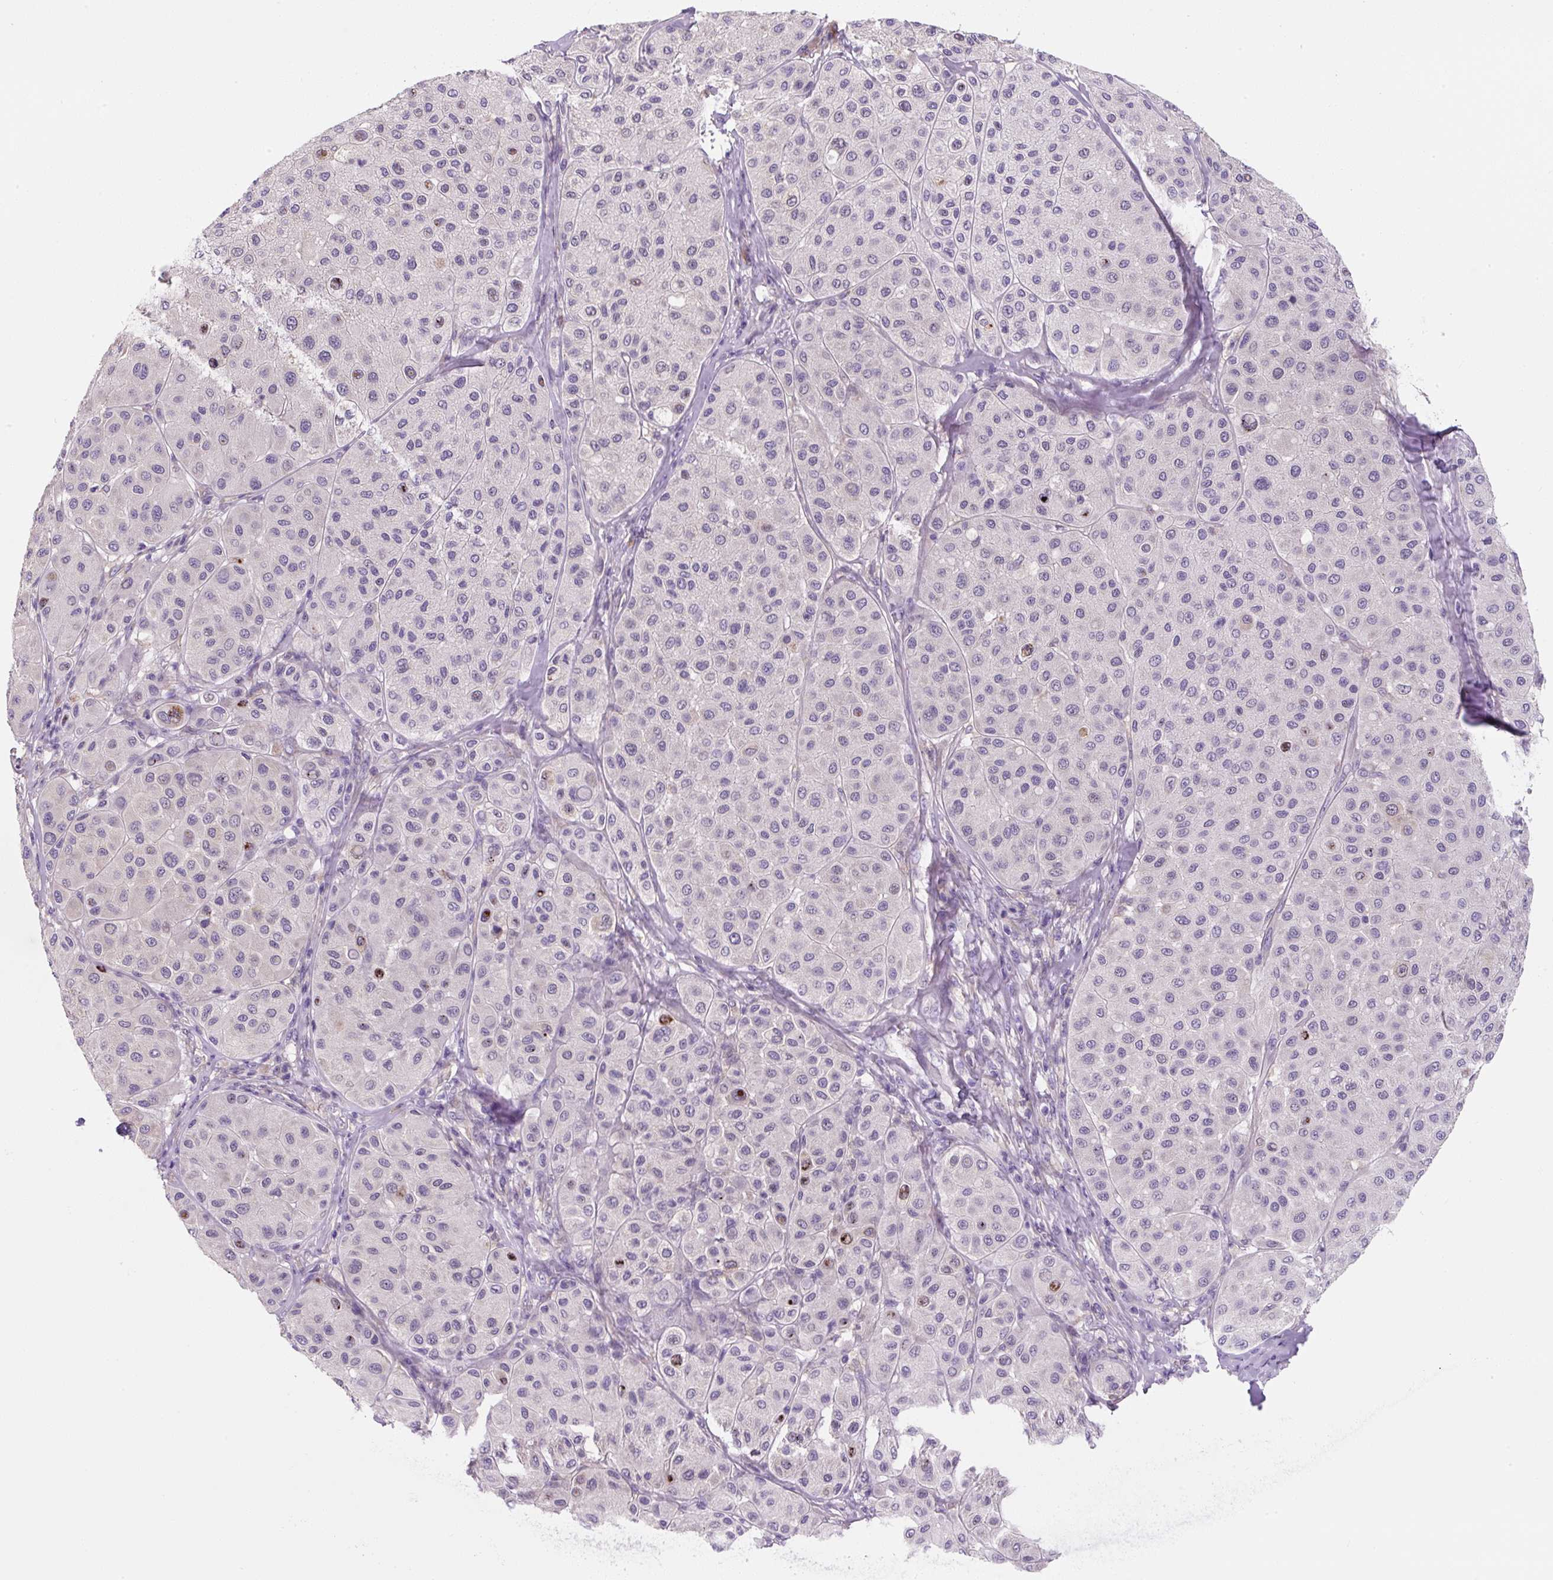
{"staining": {"intensity": "moderate", "quantity": "<25%", "location": "nuclear"}, "tissue": "melanoma", "cell_type": "Tumor cells", "image_type": "cancer", "snomed": [{"axis": "morphology", "description": "Malignant melanoma, Metastatic site"}, {"axis": "topography", "description": "Smooth muscle"}], "caption": "Immunohistochemical staining of malignant melanoma (metastatic site) demonstrates moderate nuclear protein expression in approximately <25% of tumor cells.", "gene": "FZD5", "patient": {"sex": "male", "age": 41}}